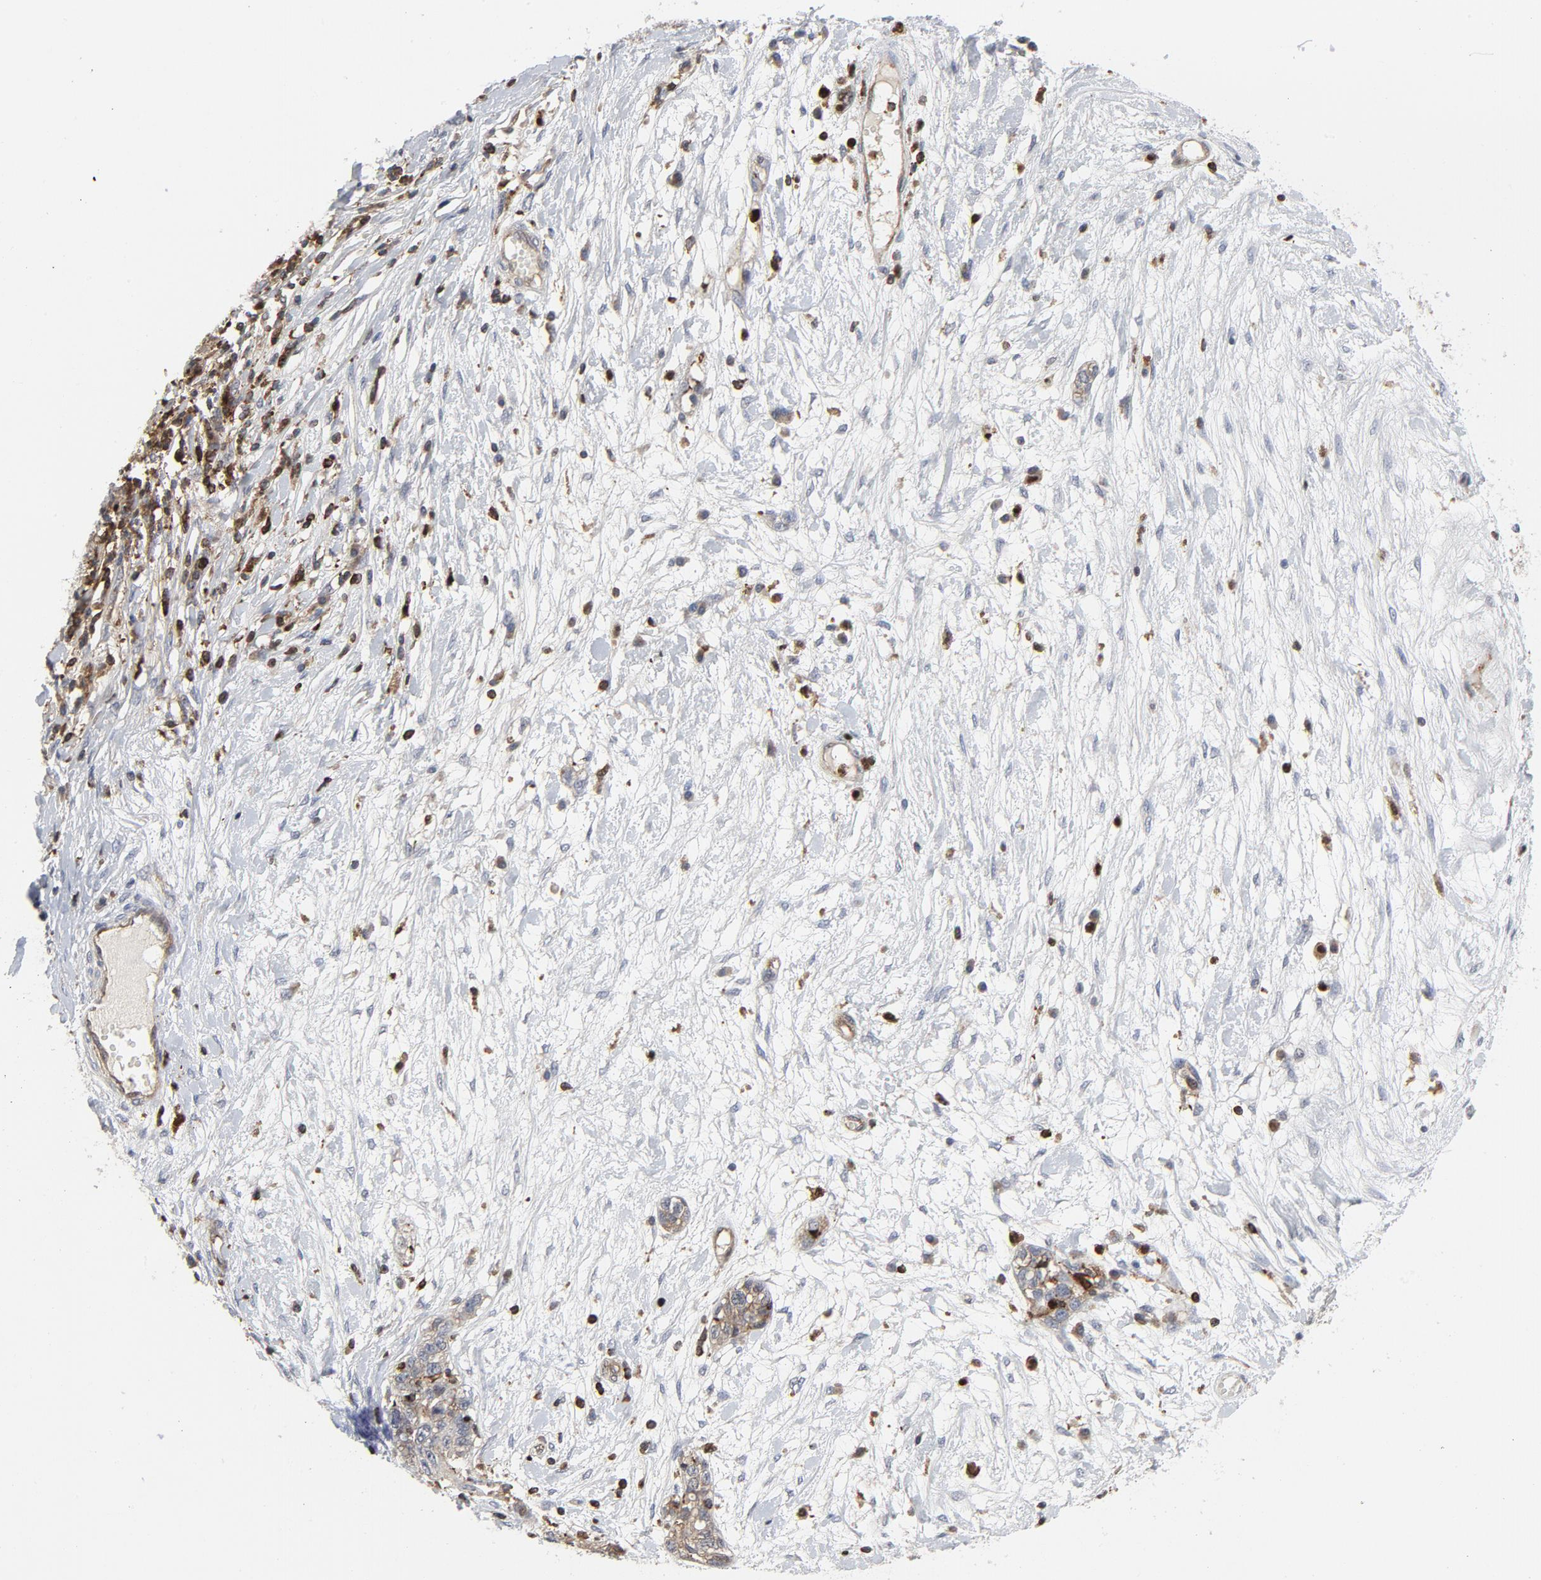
{"staining": {"intensity": "moderate", "quantity": ">75%", "location": "cytoplasmic/membranous"}, "tissue": "ovarian cancer", "cell_type": "Tumor cells", "image_type": "cancer", "snomed": [{"axis": "morphology", "description": "Cystadenocarcinoma, serous, NOS"}, {"axis": "topography", "description": "Ovary"}], "caption": "Moderate cytoplasmic/membranous protein expression is seen in approximately >75% of tumor cells in ovarian cancer (serous cystadenocarcinoma). Immunohistochemistry stains the protein in brown and the nuclei are stained blue.", "gene": "YES1", "patient": {"sex": "female", "age": 71}}